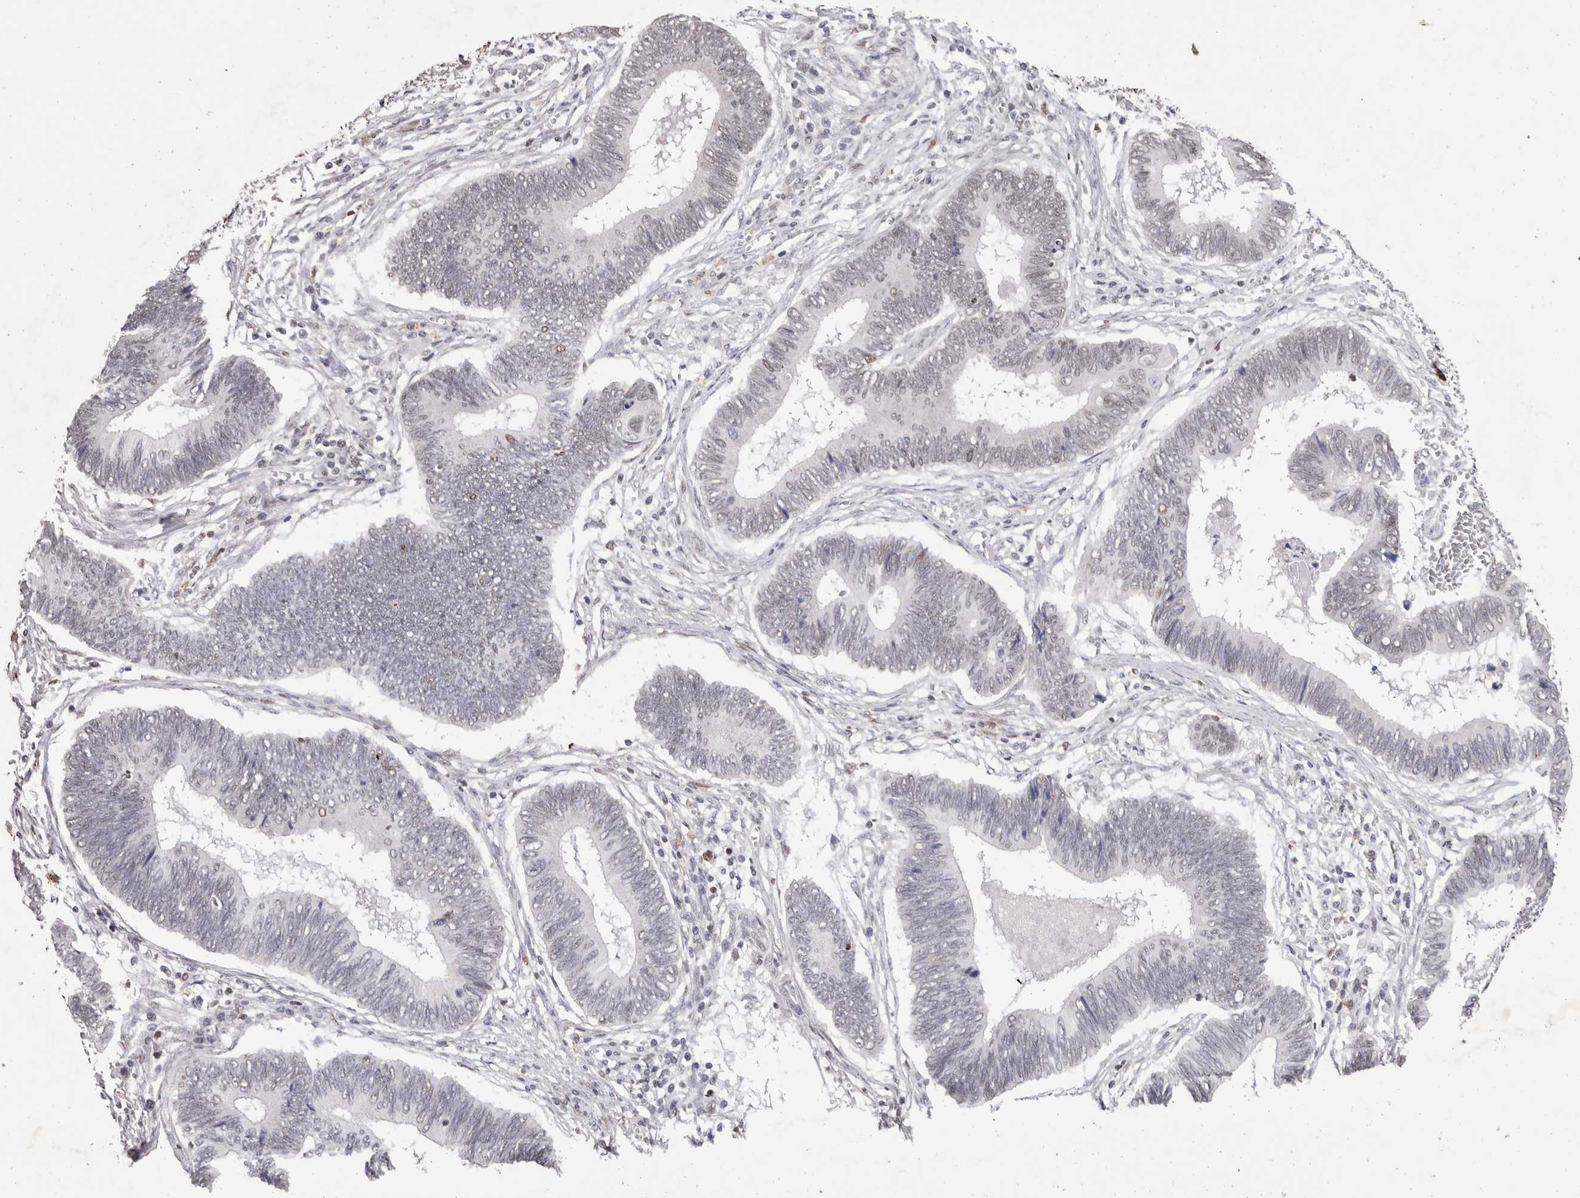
{"staining": {"intensity": "weak", "quantity": "25%-75%", "location": "nuclear"}, "tissue": "pancreatic cancer", "cell_type": "Tumor cells", "image_type": "cancer", "snomed": [{"axis": "morphology", "description": "Adenocarcinoma, NOS"}, {"axis": "topography", "description": "Pancreas"}], "caption": "Immunohistochemistry staining of pancreatic adenocarcinoma, which reveals low levels of weak nuclear staining in approximately 25%-75% of tumor cells indicating weak nuclear protein expression. The staining was performed using DAB (3,3'-diaminobenzidine) (brown) for protein detection and nuclei were counterstained in hematoxylin (blue).", "gene": "DDX17", "patient": {"sex": "female", "age": 70}}